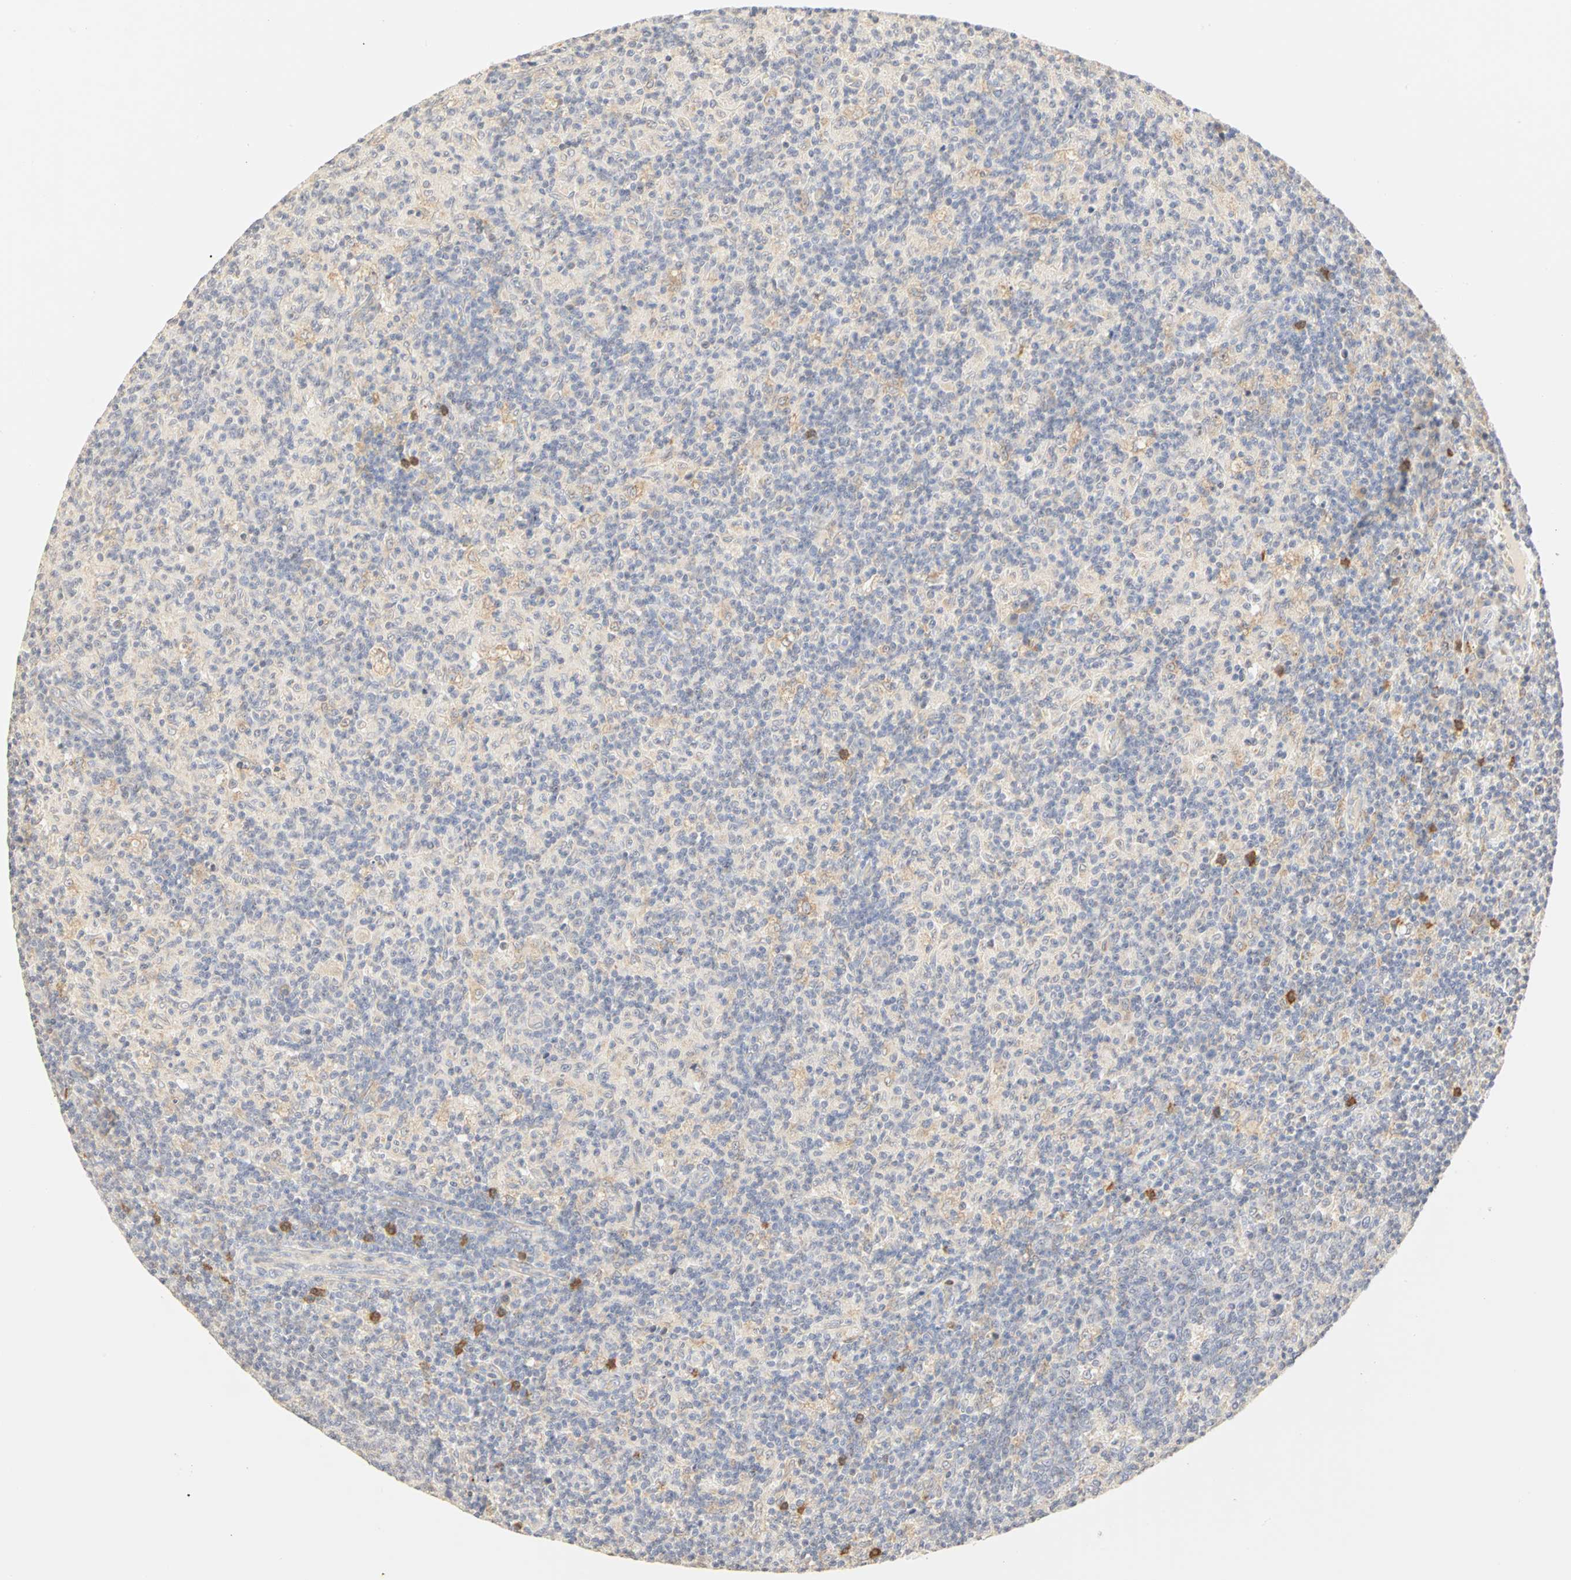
{"staining": {"intensity": "weak", "quantity": "<25%", "location": "cytoplasmic/membranous"}, "tissue": "lymph node", "cell_type": "Germinal center cells", "image_type": "normal", "snomed": [{"axis": "morphology", "description": "Normal tissue, NOS"}, {"axis": "morphology", "description": "Inflammation, NOS"}, {"axis": "topography", "description": "Lymph node"}], "caption": "A micrograph of lymph node stained for a protein displays no brown staining in germinal center cells. (DAB (3,3'-diaminobenzidine) immunohistochemistry (IHC) visualized using brightfield microscopy, high magnification).", "gene": "GNRH2", "patient": {"sex": "male", "age": 55}}